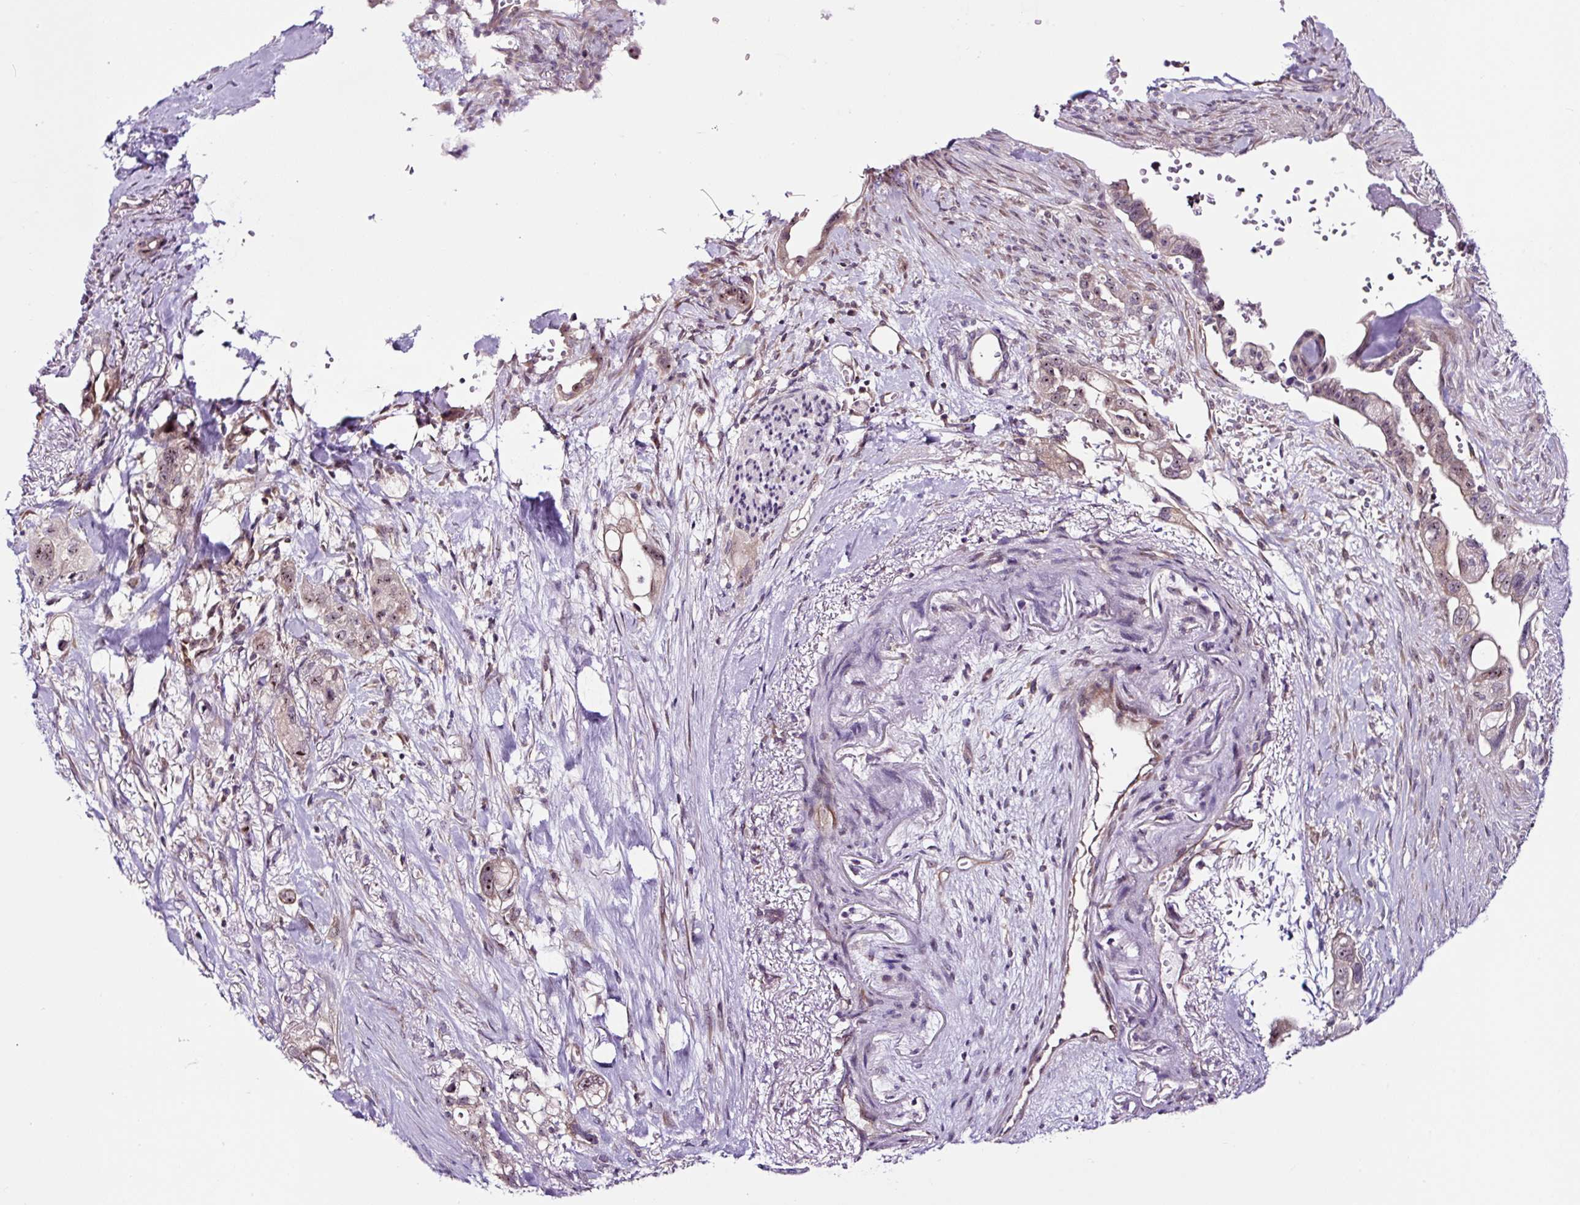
{"staining": {"intensity": "weak", "quantity": ">75%", "location": "nuclear"}, "tissue": "pancreatic cancer", "cell_type": "Tumor cells", "image_type": "cancer", "snomed": [{"axis": "morphology", "description": "Adenocarcinoma, NOS"}, {"axis": "topography", "description": "Pancreas"}], "caption": "Weak nuclear positivity is present in approximately >75% of tumor cells in adenocarcinoma (pancreatic).", "gene": "NOM1", "patient": {"sex": "male", "age": 44}}